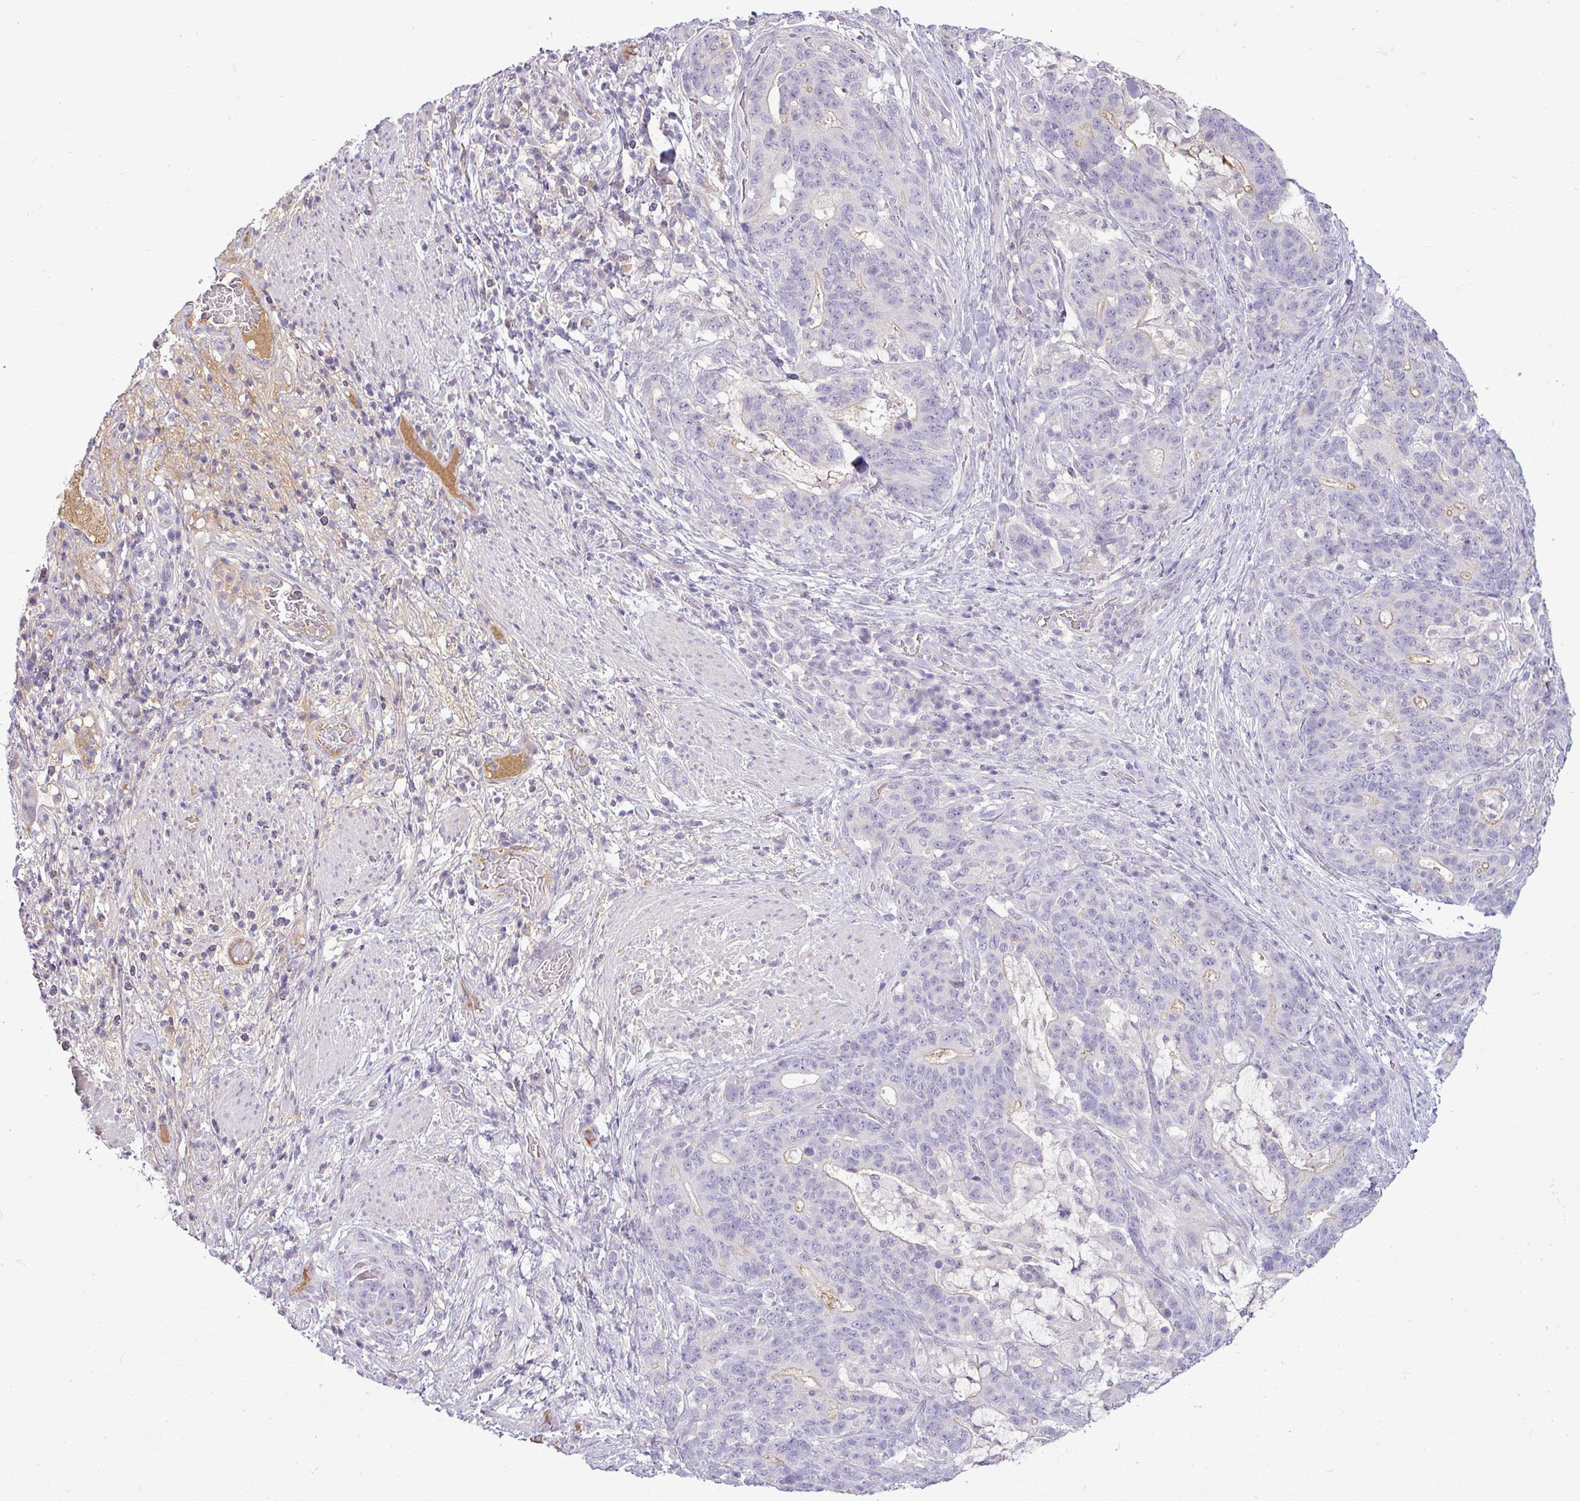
{"staining": {"intensity": "negative", "quantity": "none", "location": "none"}, "tissue": "stomach cancer", "cell_type": "Tumor cells", "image_type": "cancer", "snomed": [{"axis": "morphology", "description": "Normal tissue, NOS"}, {"axis": "morphology", "description": "Adenocarcinoma, NOS"}, {"axis": "topography", "description": "Stomach"}], "caption": "Adenocarcinoma (stomach) stained for a protein using immunohistochemistry demonstrates no expression tumor cells.", "gene": "APOM", "patient": {"sex": "female", "age": 64}}